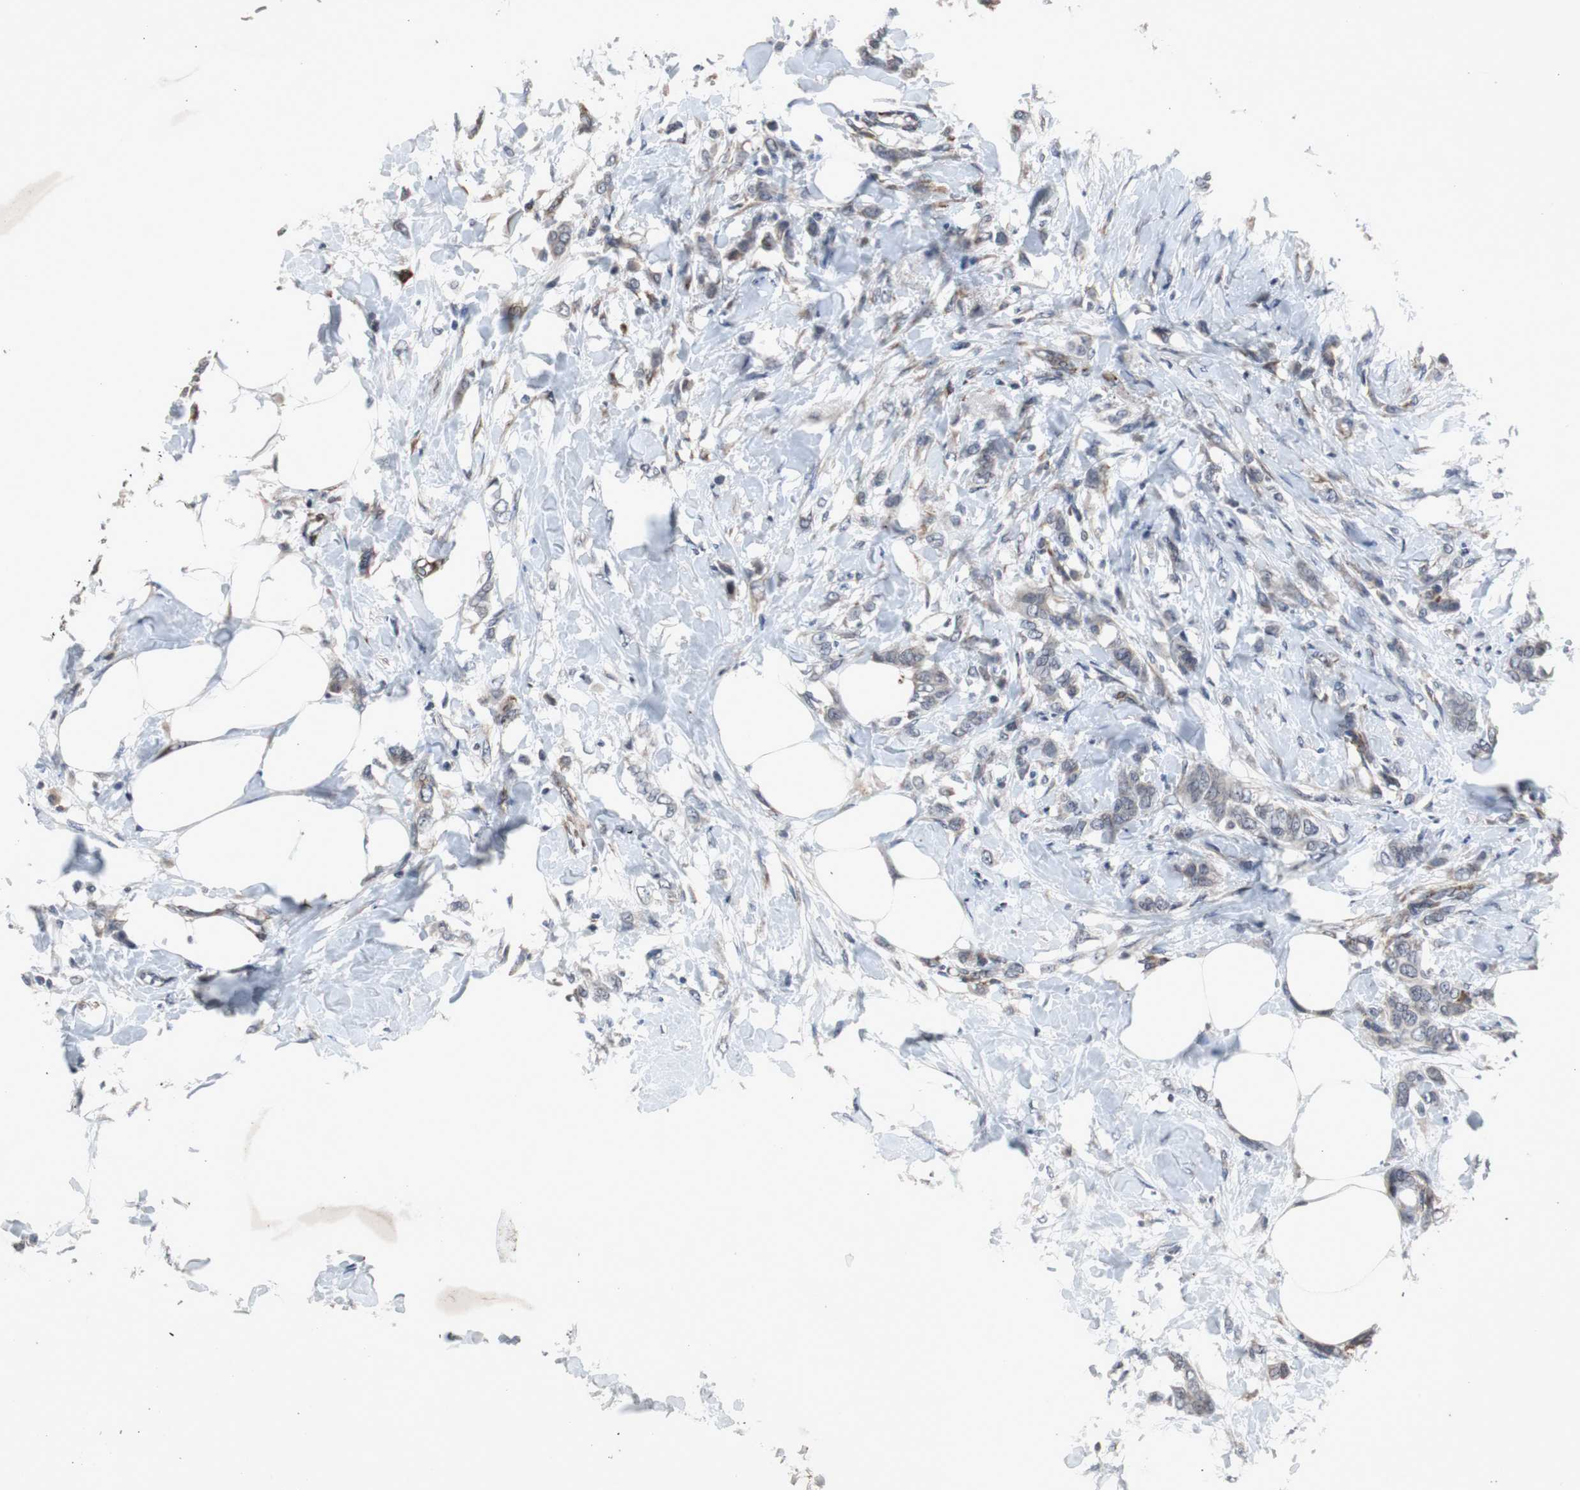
{"staining": {"intensity": "weak", "quantity": "25%-75%", "location": "cytoplasmic/membranous"}, "tissue": "breast cancer", "cell_type": "Tumor cells", "image_type": "cancer", "snomed": [{"axis": "morphology", "description": "Lobular carcinoma, in situ"}, {"axis": "morphology", "description": "Lobular carcinoma"}, {"axis": "topography", "description": "Breast"}], "caption": "Approximately 25%-75% of tumor cells in human breast cancer (lobular carcinoma) reveal weak cytoplasmic/membranous protein expression as visualized by brown immunohistochemical staining.", "gene": "CRADD", "patient": {"sex": "female", "age": 41}}